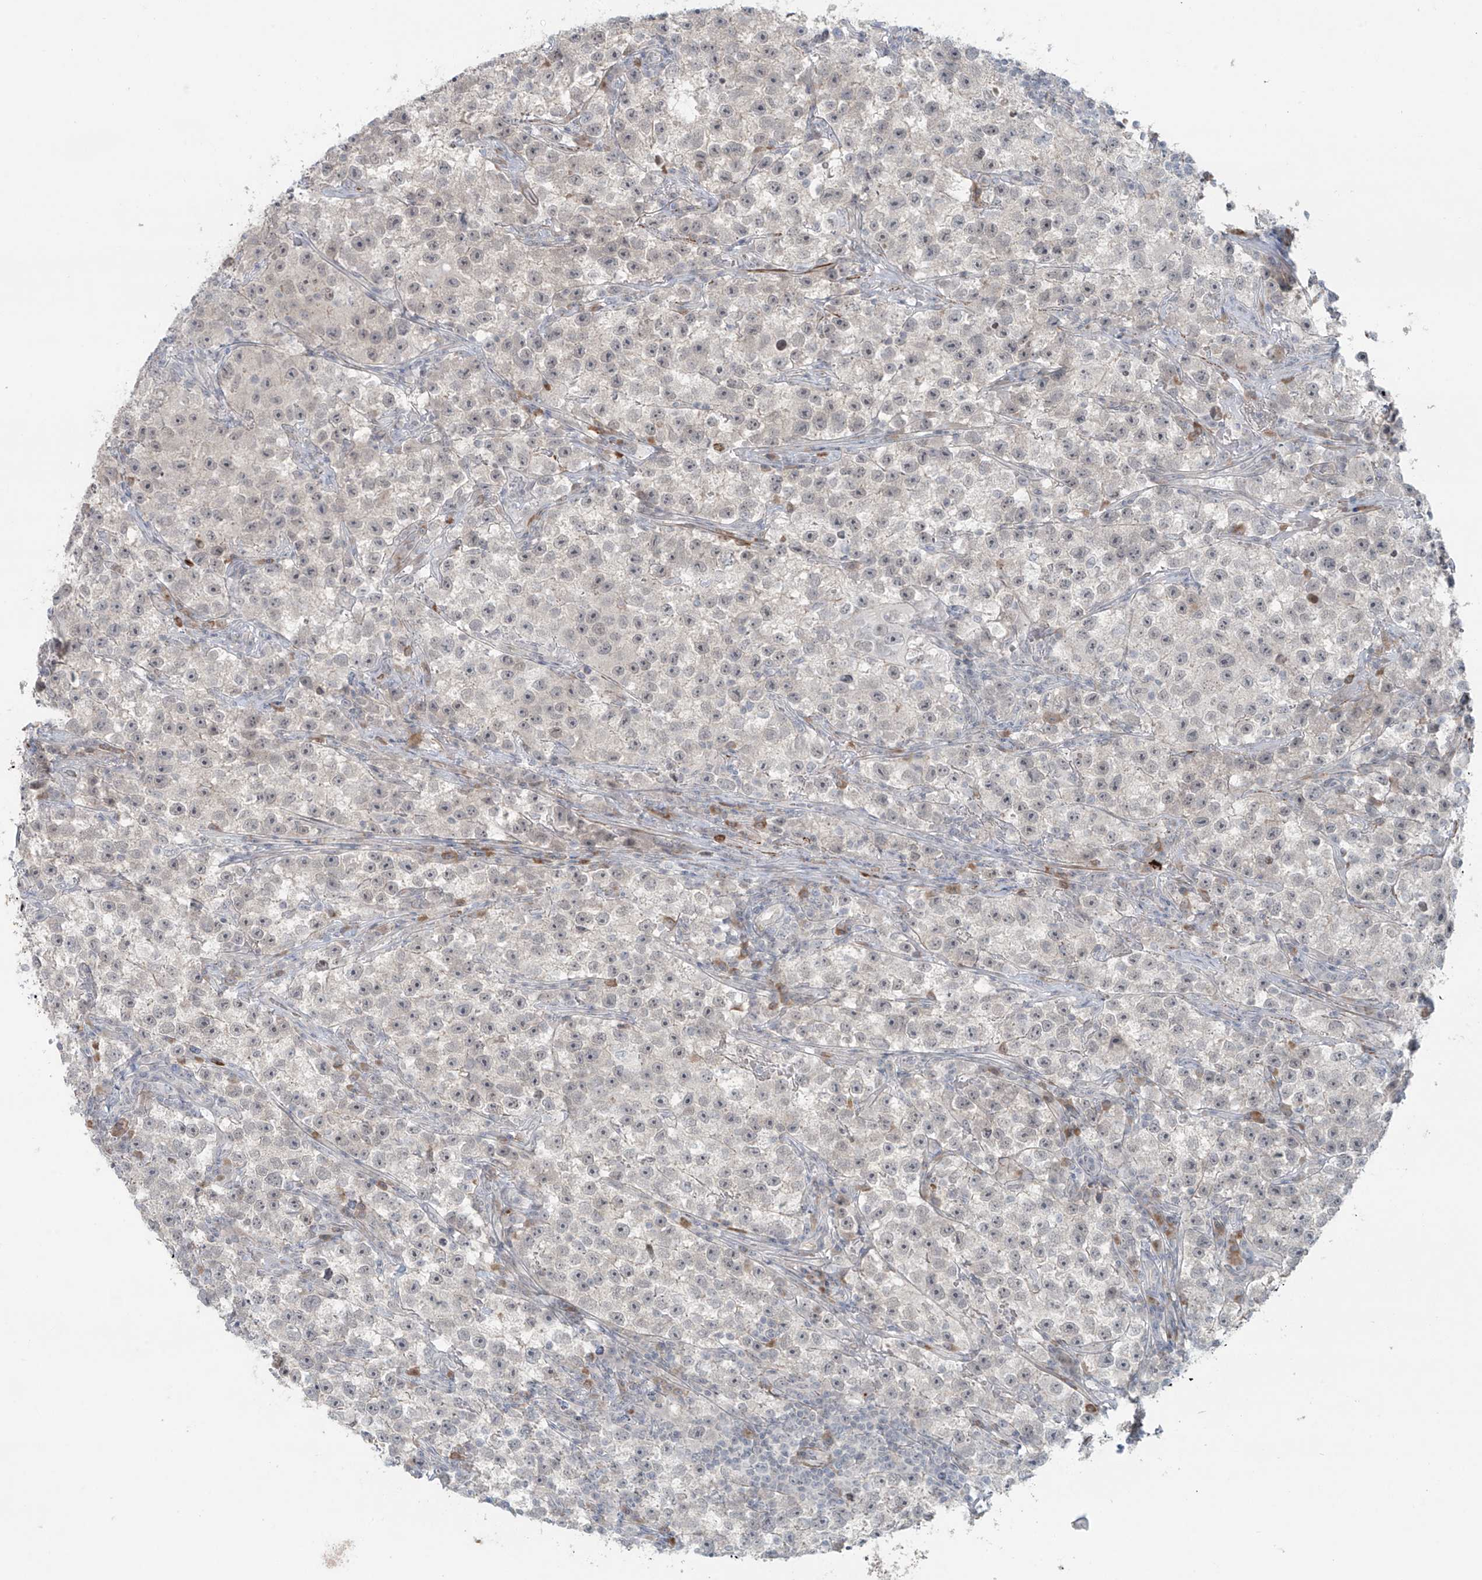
{"staining": {"intensity": "negative", "quantity": "none", "location": "none"}, "tissue": "testis cancer", "cell_type": "Tumor cells", "image_type": "cancer", "snomed": [{"axis": "morphology", "description": "Seminoma, NOS"}, {"axis": "topography", "description": "Testis"}], "caption": "A high-resolution photomicrograph shows immunohistochemistry (IHC) staining of testis seminoma, which displays no significant positivity in tumor cells.", "gene": "RASGEF1A", "patient": {"sex": "male", "age": 22}}